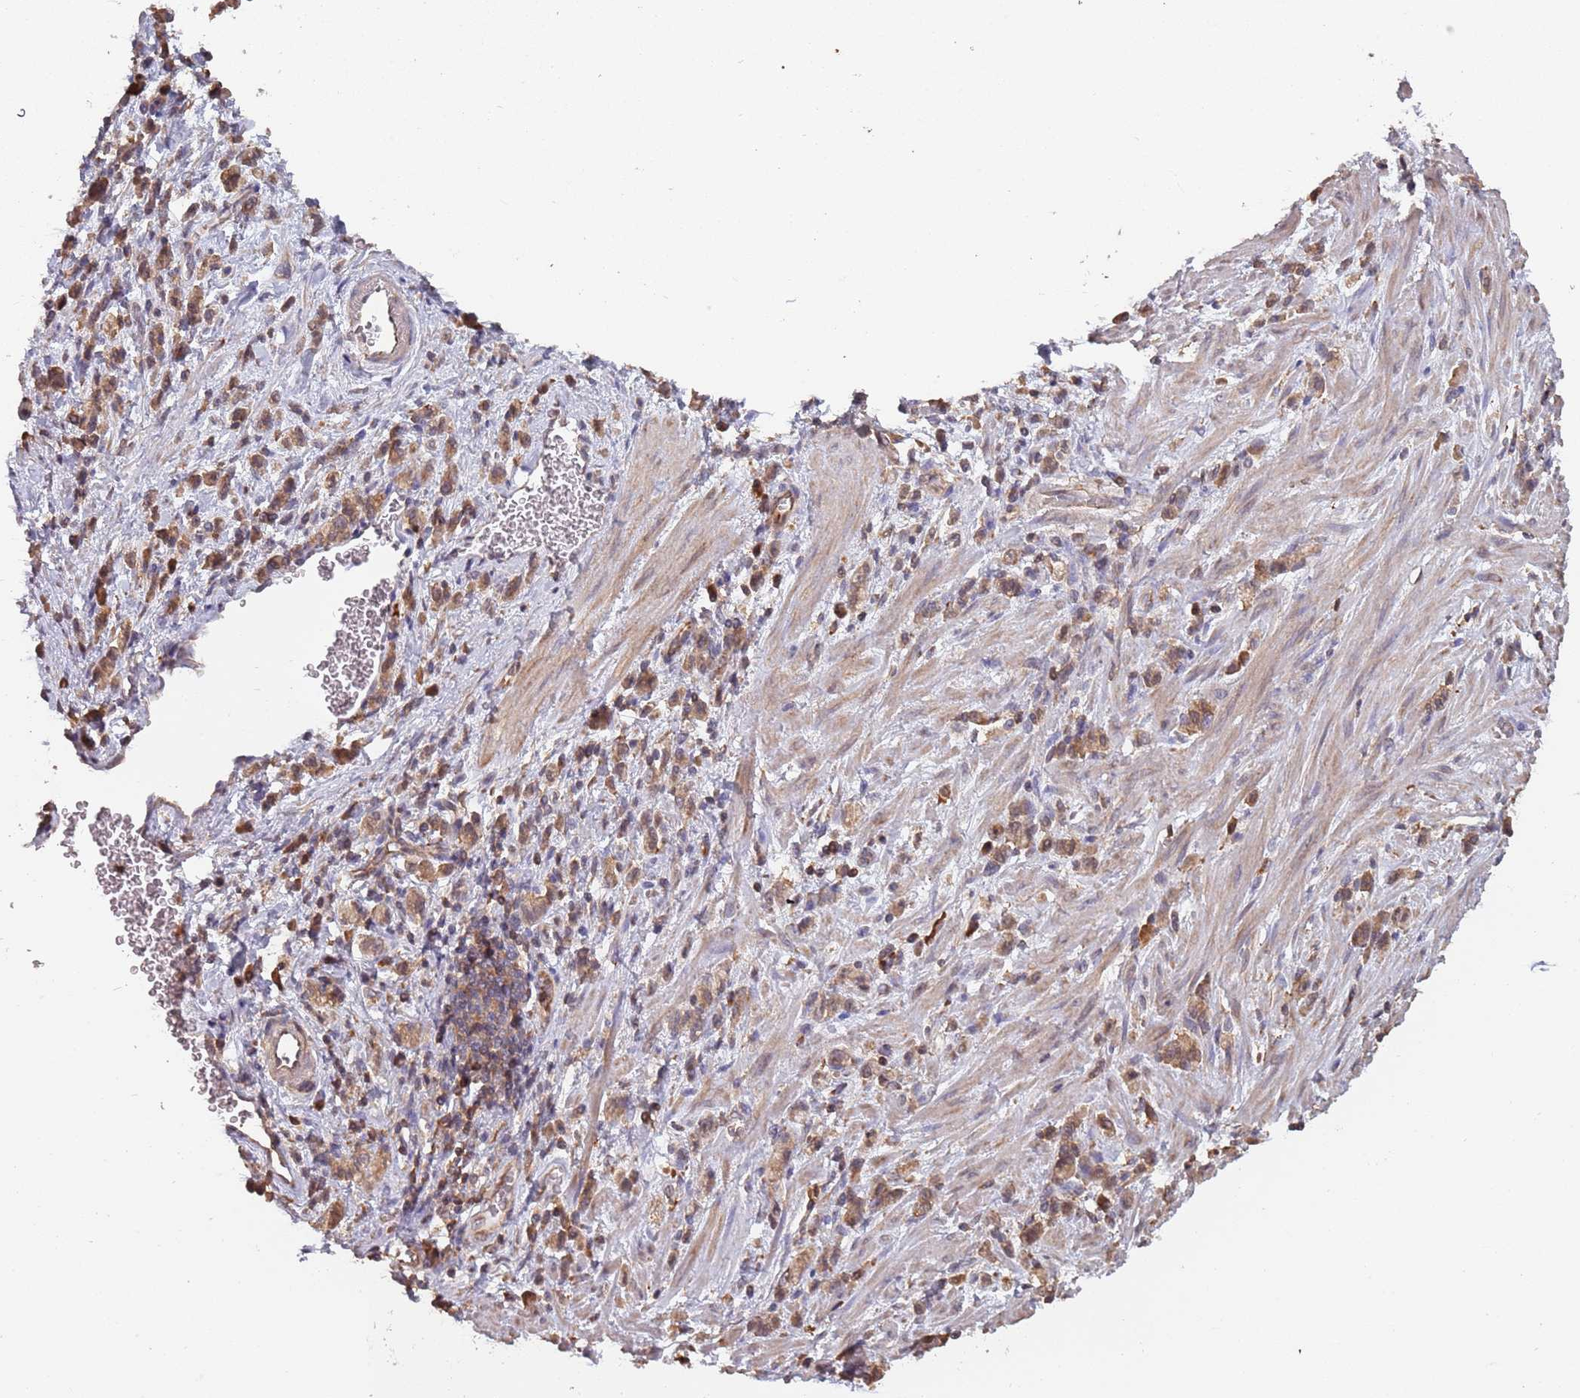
{"staining": {"intensity": "moderate", "quantity": ">75%", "location": "cytoplasmic/membranous"}, "tissue": "stomach cancer", "cell_type": "Tumor cells", "image_type": "cancer", "snomed": [{"axis": "morphology", "description": "Adenocarcinoma, NOS"}, {"axis": "topography", "description": "Stomach"}], "caption": "Immunohistochemical staining of stomach adenocarcinoma exhibits moderate cytoplasmic/membranous protein expression in about >75% of tumor cells.", "gene": "COG4", "patient": {"sex": "male", "age": 77}}